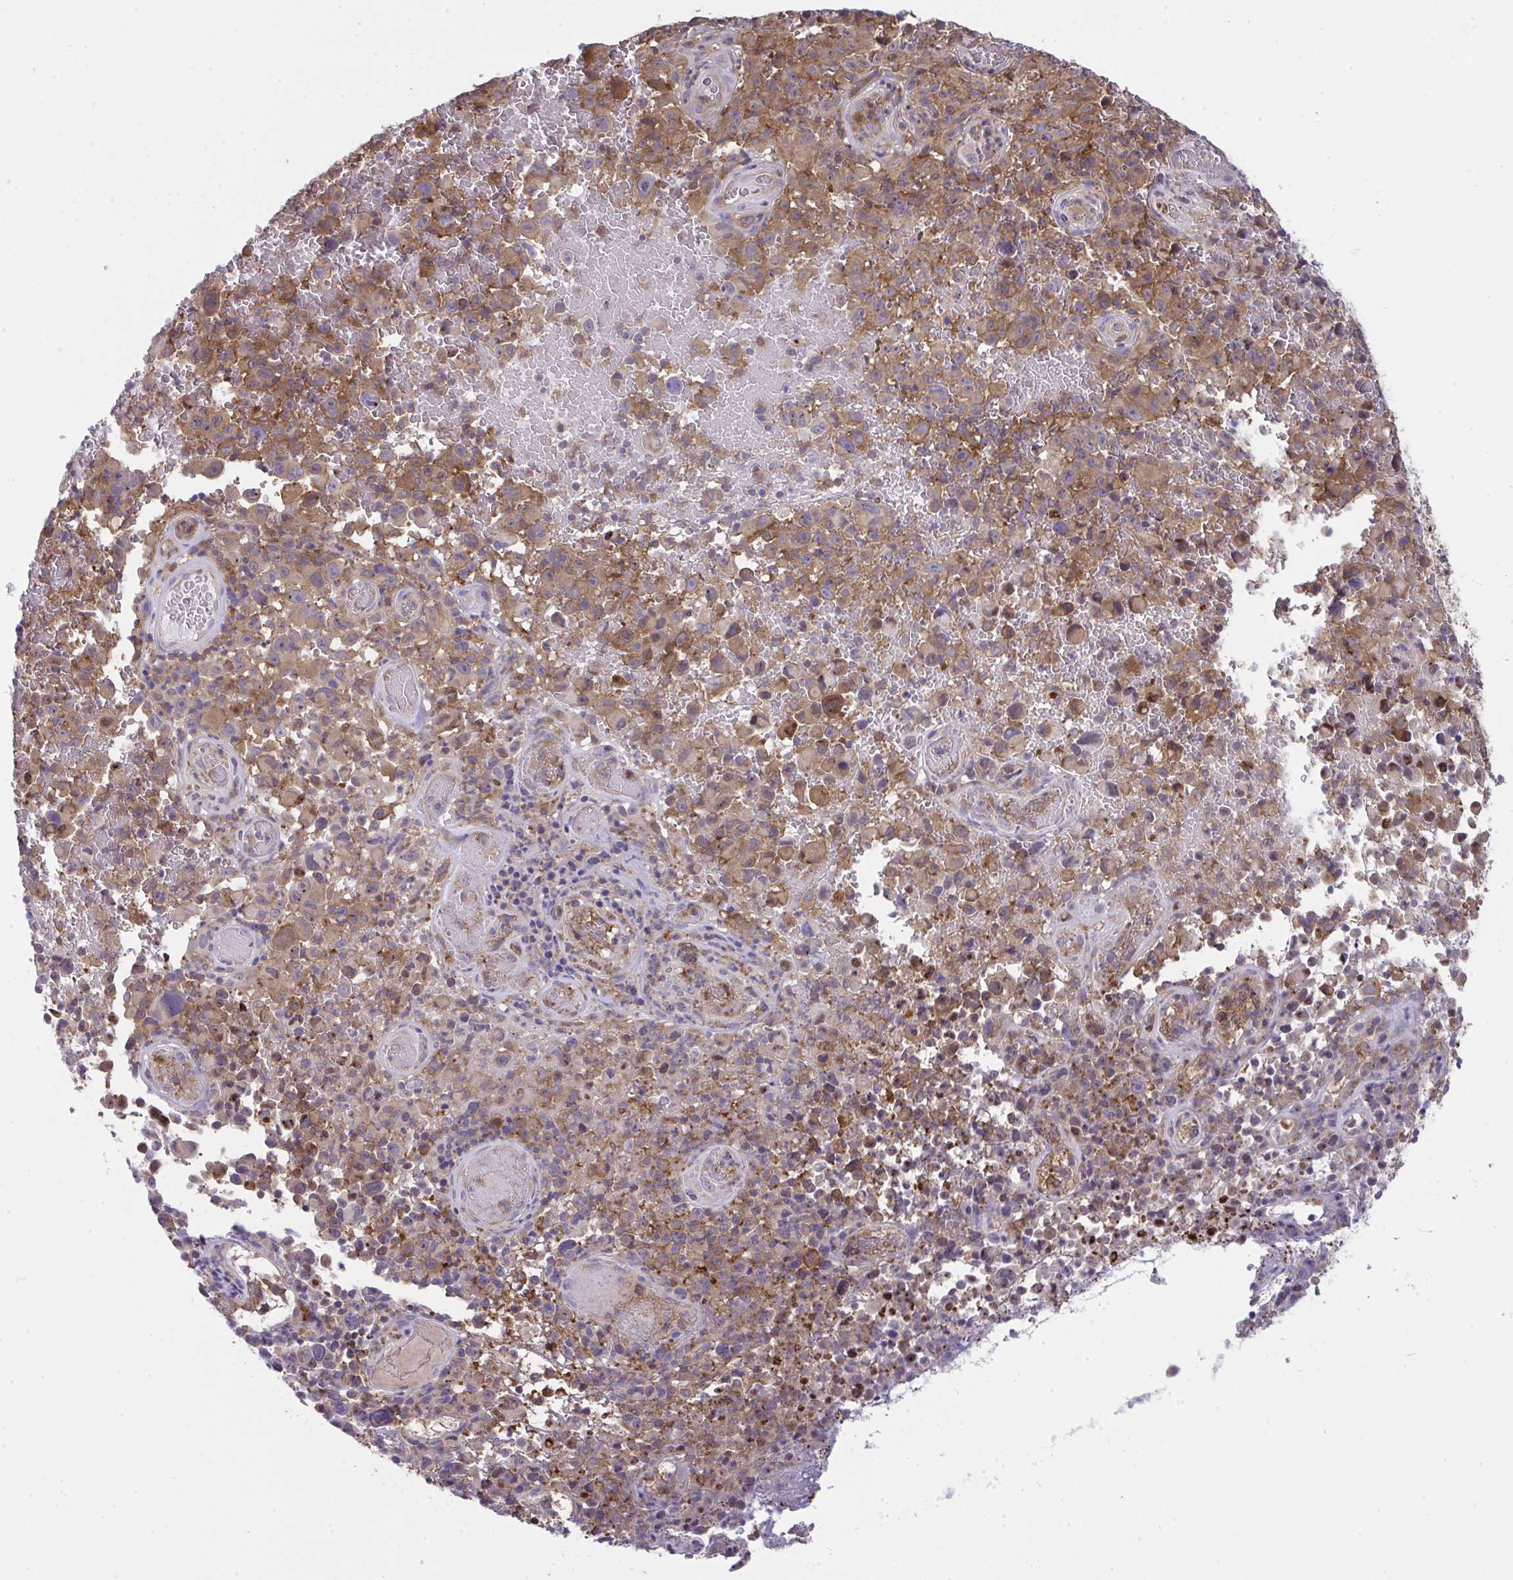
{"staining": {"intensity": "moderate", "quantity": "25%-75%", "location": "cytoplasmic/membranous"}, "tissue": "melanoma", "cell_type": "Tumor cells", "image_type": "cancer", "snomed": [{"axis": "morphology", "description": "Malignant melanoma, NOS"}, {"axis": "topography", "description": "Skin"}], "caption": "Immunohistochemical staining of melanoma reveals medium levels of moderate cytoplasmic/membranous protein staining in approximately 25%-75% of tumor cells. Nuclei are stained in blue.", "gene": "ALDH16A1", "patient": {"sex": "female", "age": 82}}